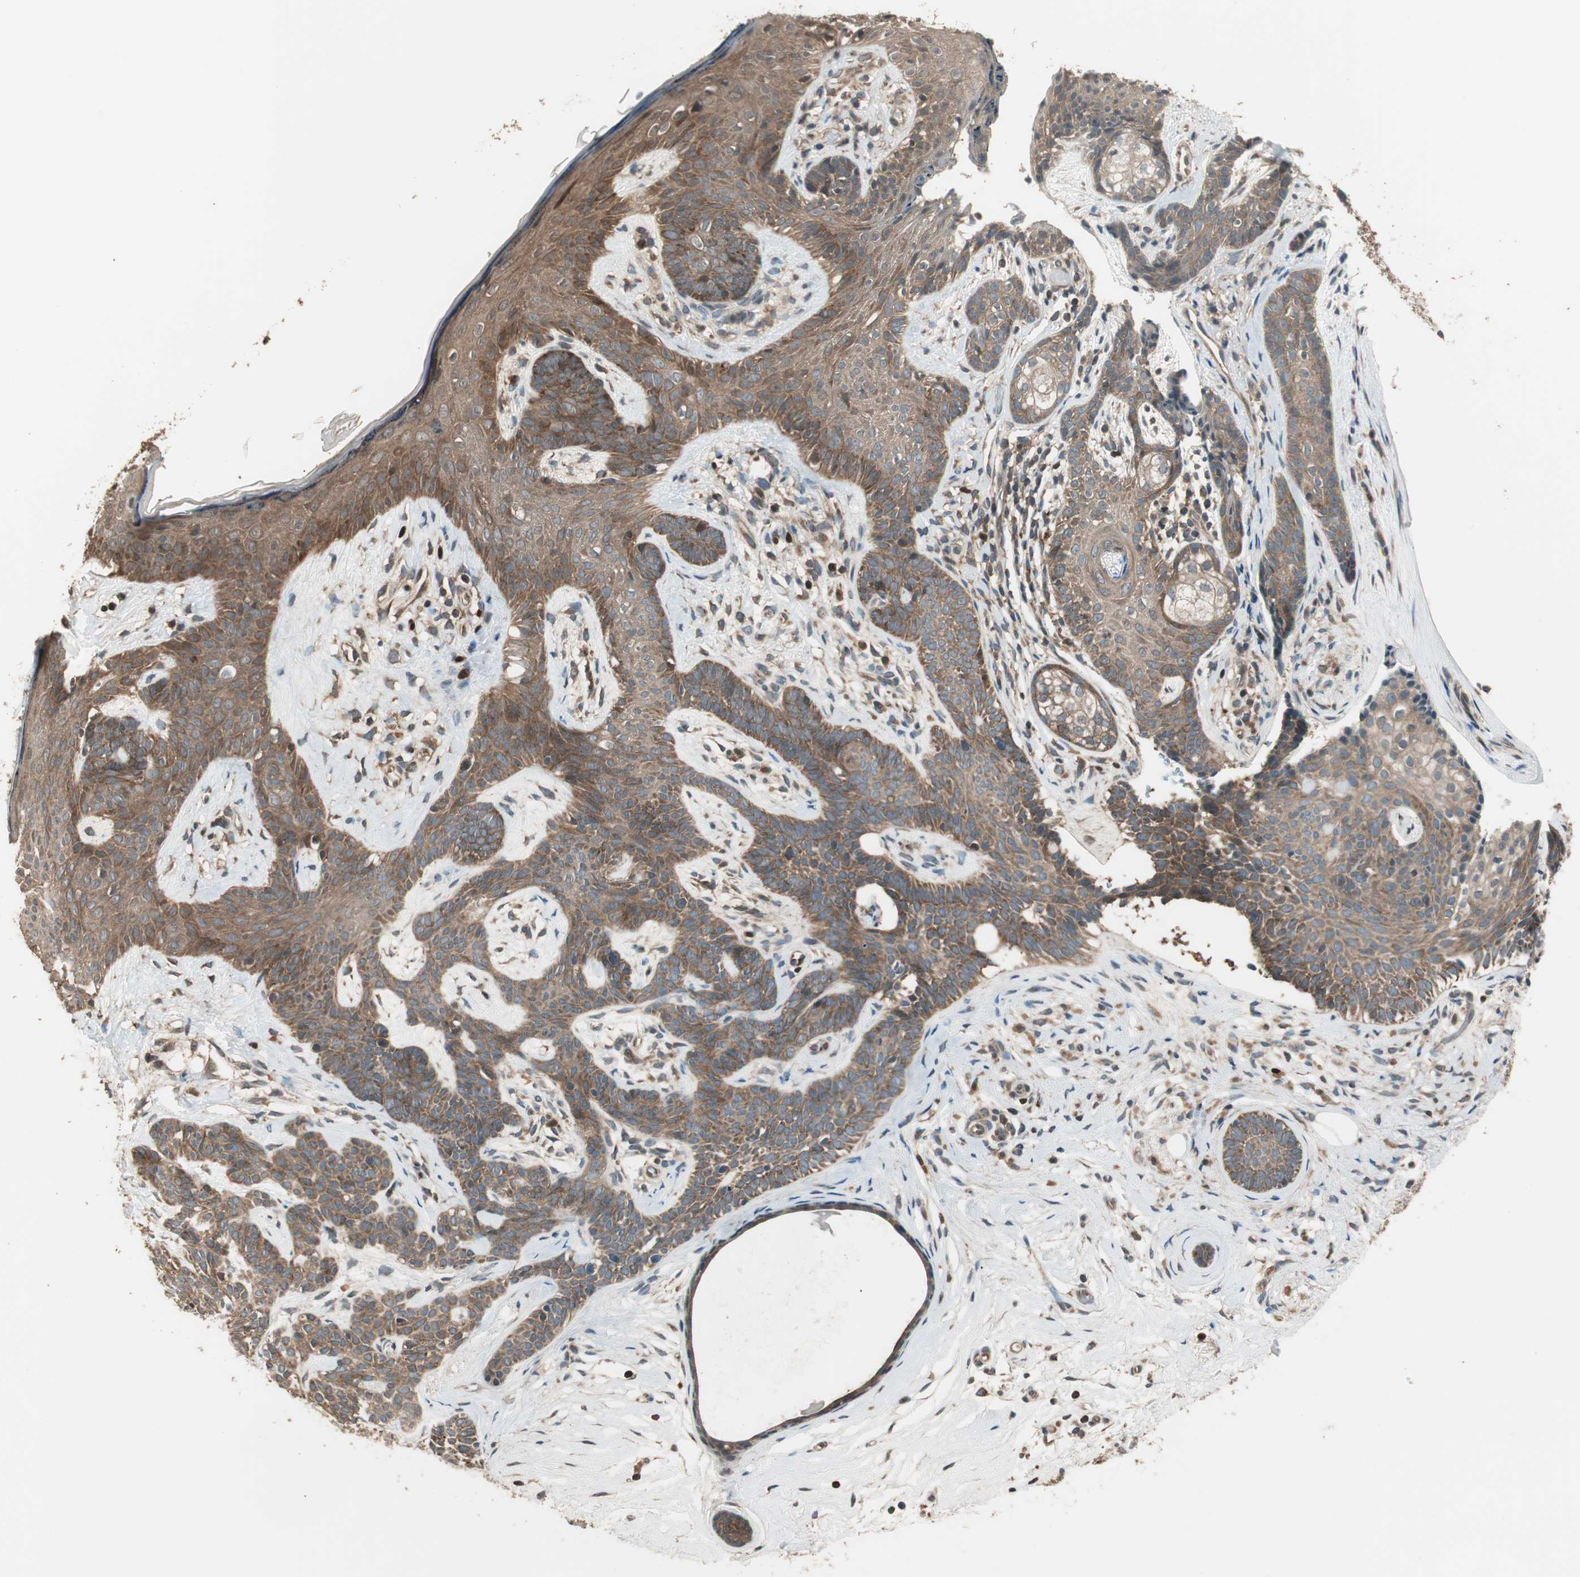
{"staining": {"intensity": "moderate", "quantity": ">75%", "location": "cytoplasmic/membranous"}, "tissue": "skin cancer", "cell_type": "Tumor cells", "image_type": "cancer", "snomed": [{"axis": "morphology", "description": "Developmental malformation"}, {"axis": "morphology", "description": "Basal cell carcinoma"}, {"axis": "topography", "description": "Skin"}], "caption": "Immunohistochemistry (IHC) staining of skin cancer (basal cell carcinoma), which demonstrates medium levels of moderate cytoplasmic/membranous positivity in about >75% of tumor cells indicating moderate cytoplasmic/membranous protein expression. The staining was performed using DAB (brown) for protein detection and nuclei were counterstained in hematoxylin (blue).", "gene": "CNOT4", "patient": {"sex": "female", "age": 62}}